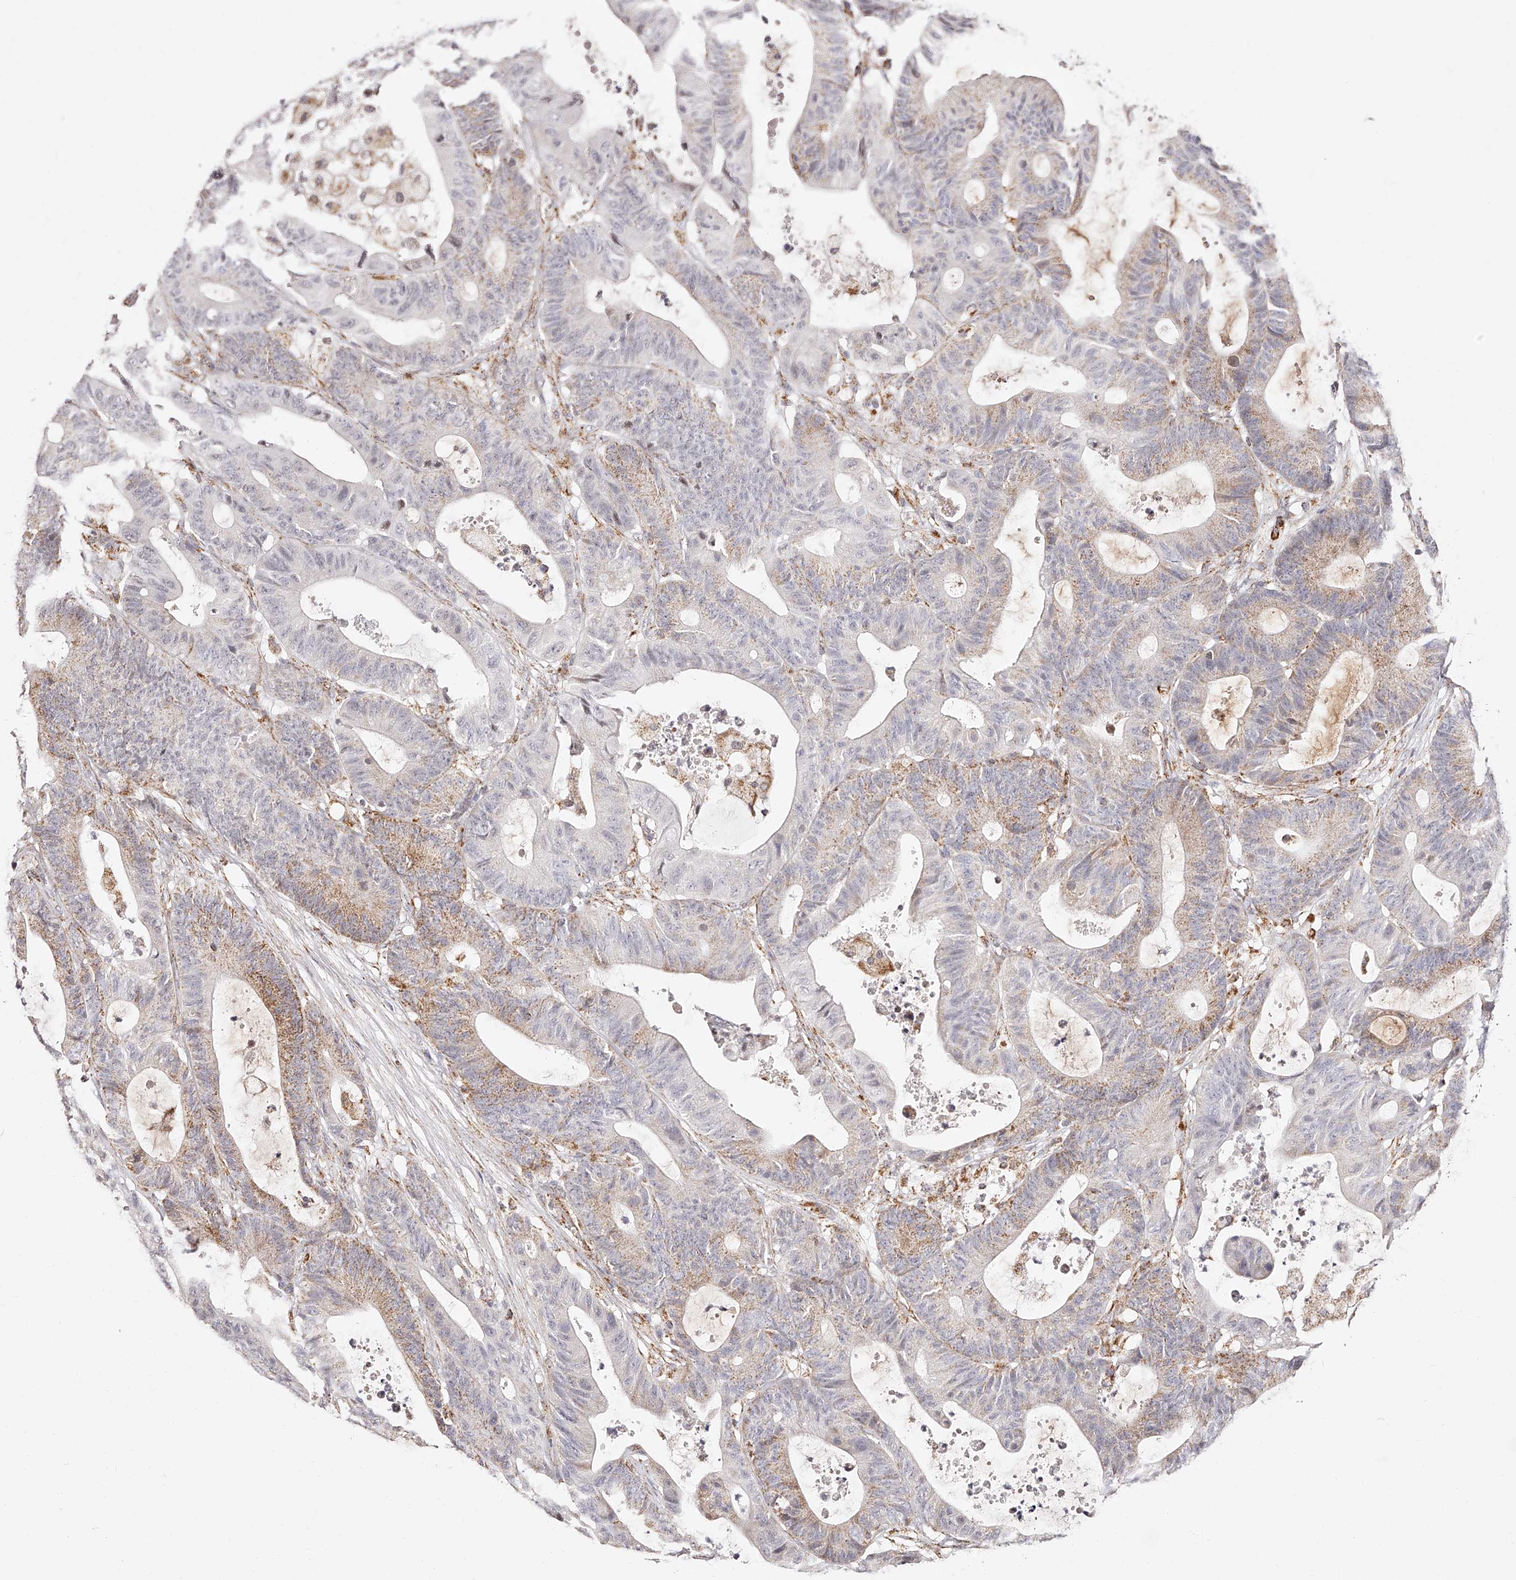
{"staining": {"intensity": "moderate", "quantity": "25%-75%", "location": "cytoplasmic/membranous"}, "tissue": "colorectal cancer", "cell_type": "Tumor cells", "image_type": "cancer", "snomed": [{"axis": "morphology", "description": "Adenocarcinoma, NOS"}, {"axis": "topography", "description": "Colon"}], "caption": "Immunohistochemical staining of colorectal cancer demonstrates medium levels of moderate cytoplasmic/membranous protein staining in approximately 25%-75% of tumor cells. (DAB (3,3'-diaminobenzidine) = brown stain, brightfield microscopy at high magnification).", "gene": "NDUFV3", "patient": {"sex": "female", "age": 84}}